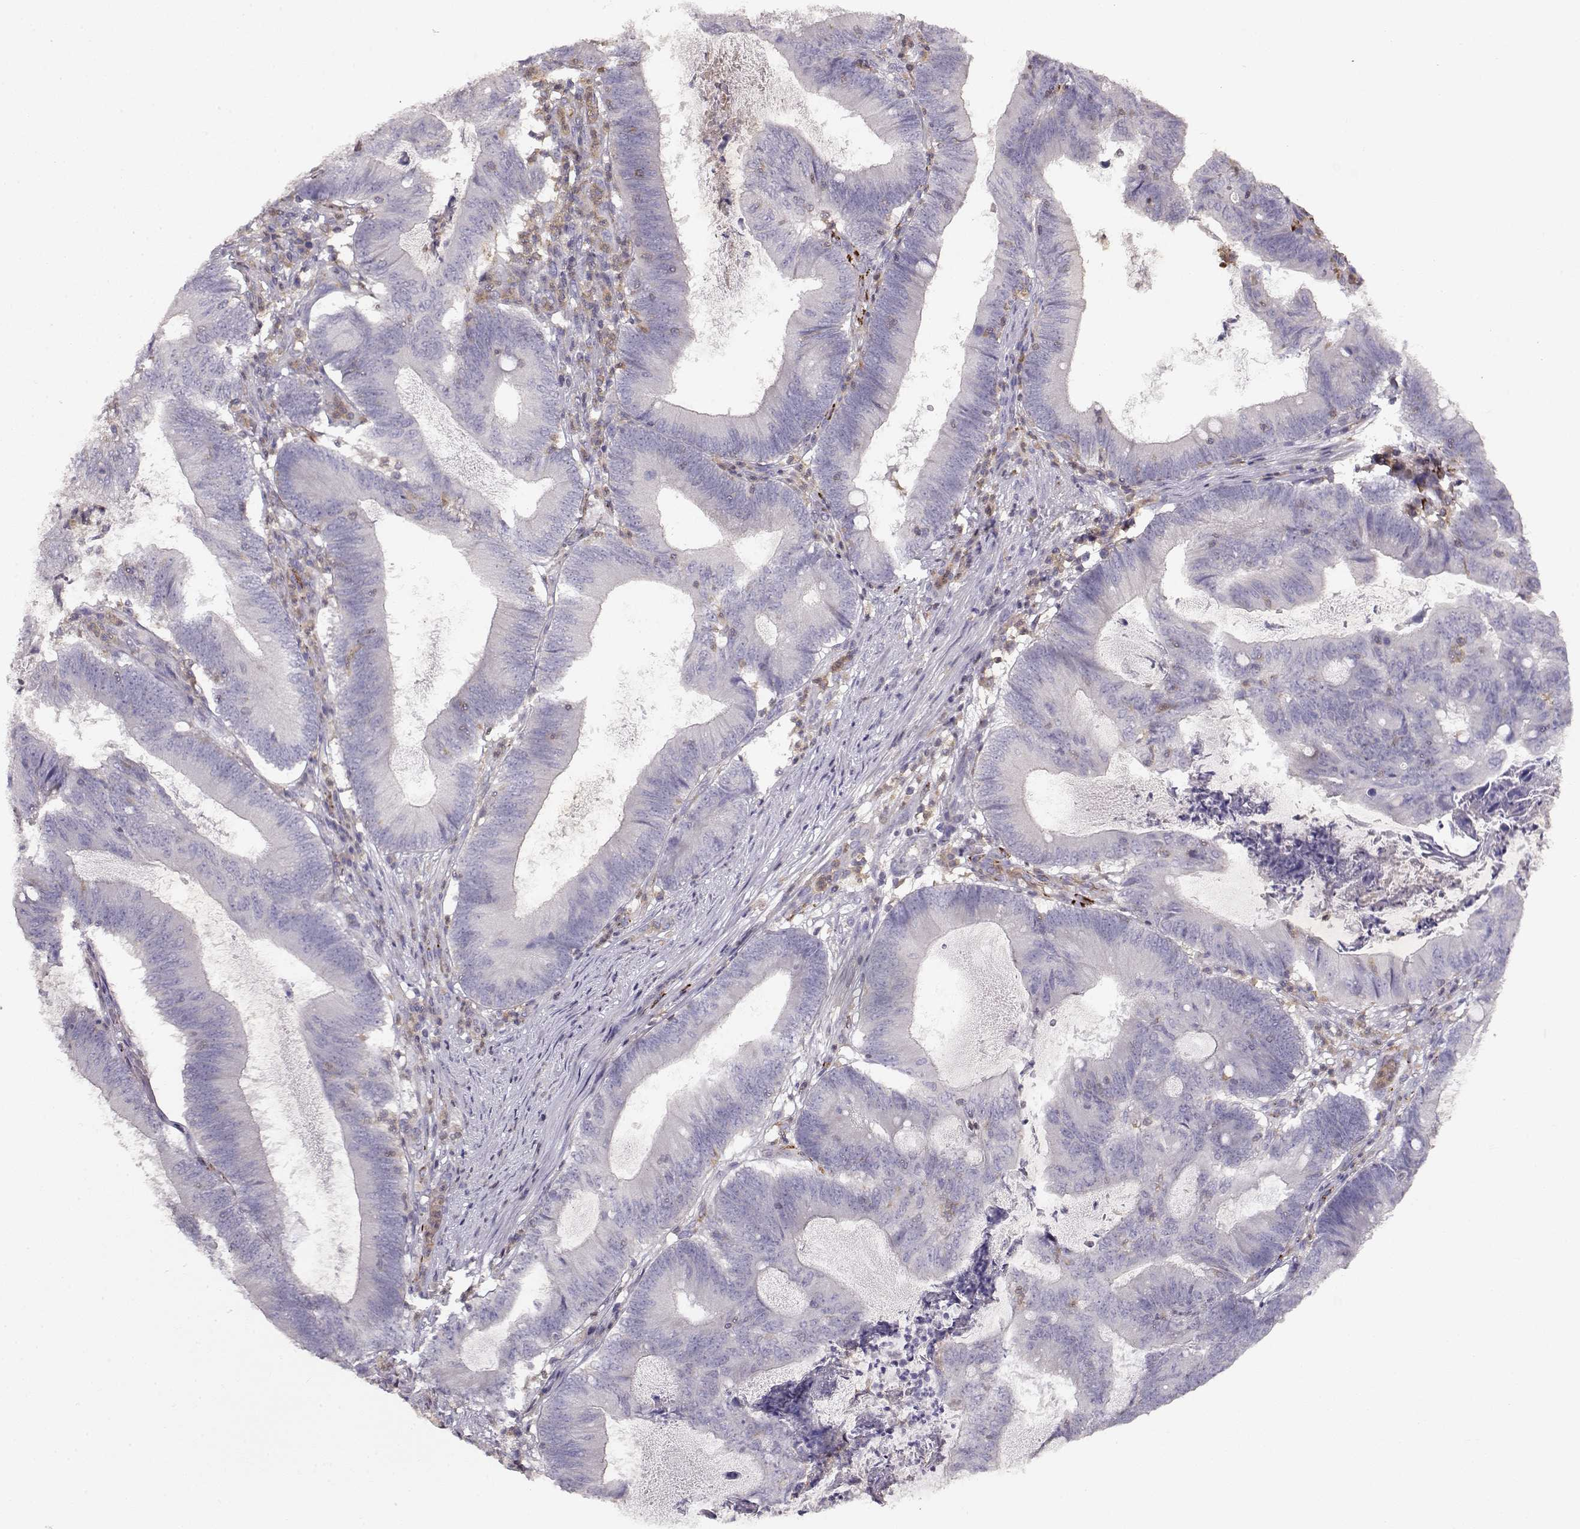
{"staining": {"intensity": "negative", "quantity": "none", "location": "none"}, "tissue": "colorectal cancer", "cell_type": "Tumor cells", "image_type": "cancer", "snomed": [{"axis": "morphology", "description": "Adenocarcinoma, NOS"}, {"axis": "topography", "description": "Colon"}], "caption": "Human adenocarcinoma (colorectal) stained for a protein using immunohistochemistry (IHC) shows no positivity in tumor cells.", "gene": "VAV1", "patient": {"sex": "female", "age": 70}}